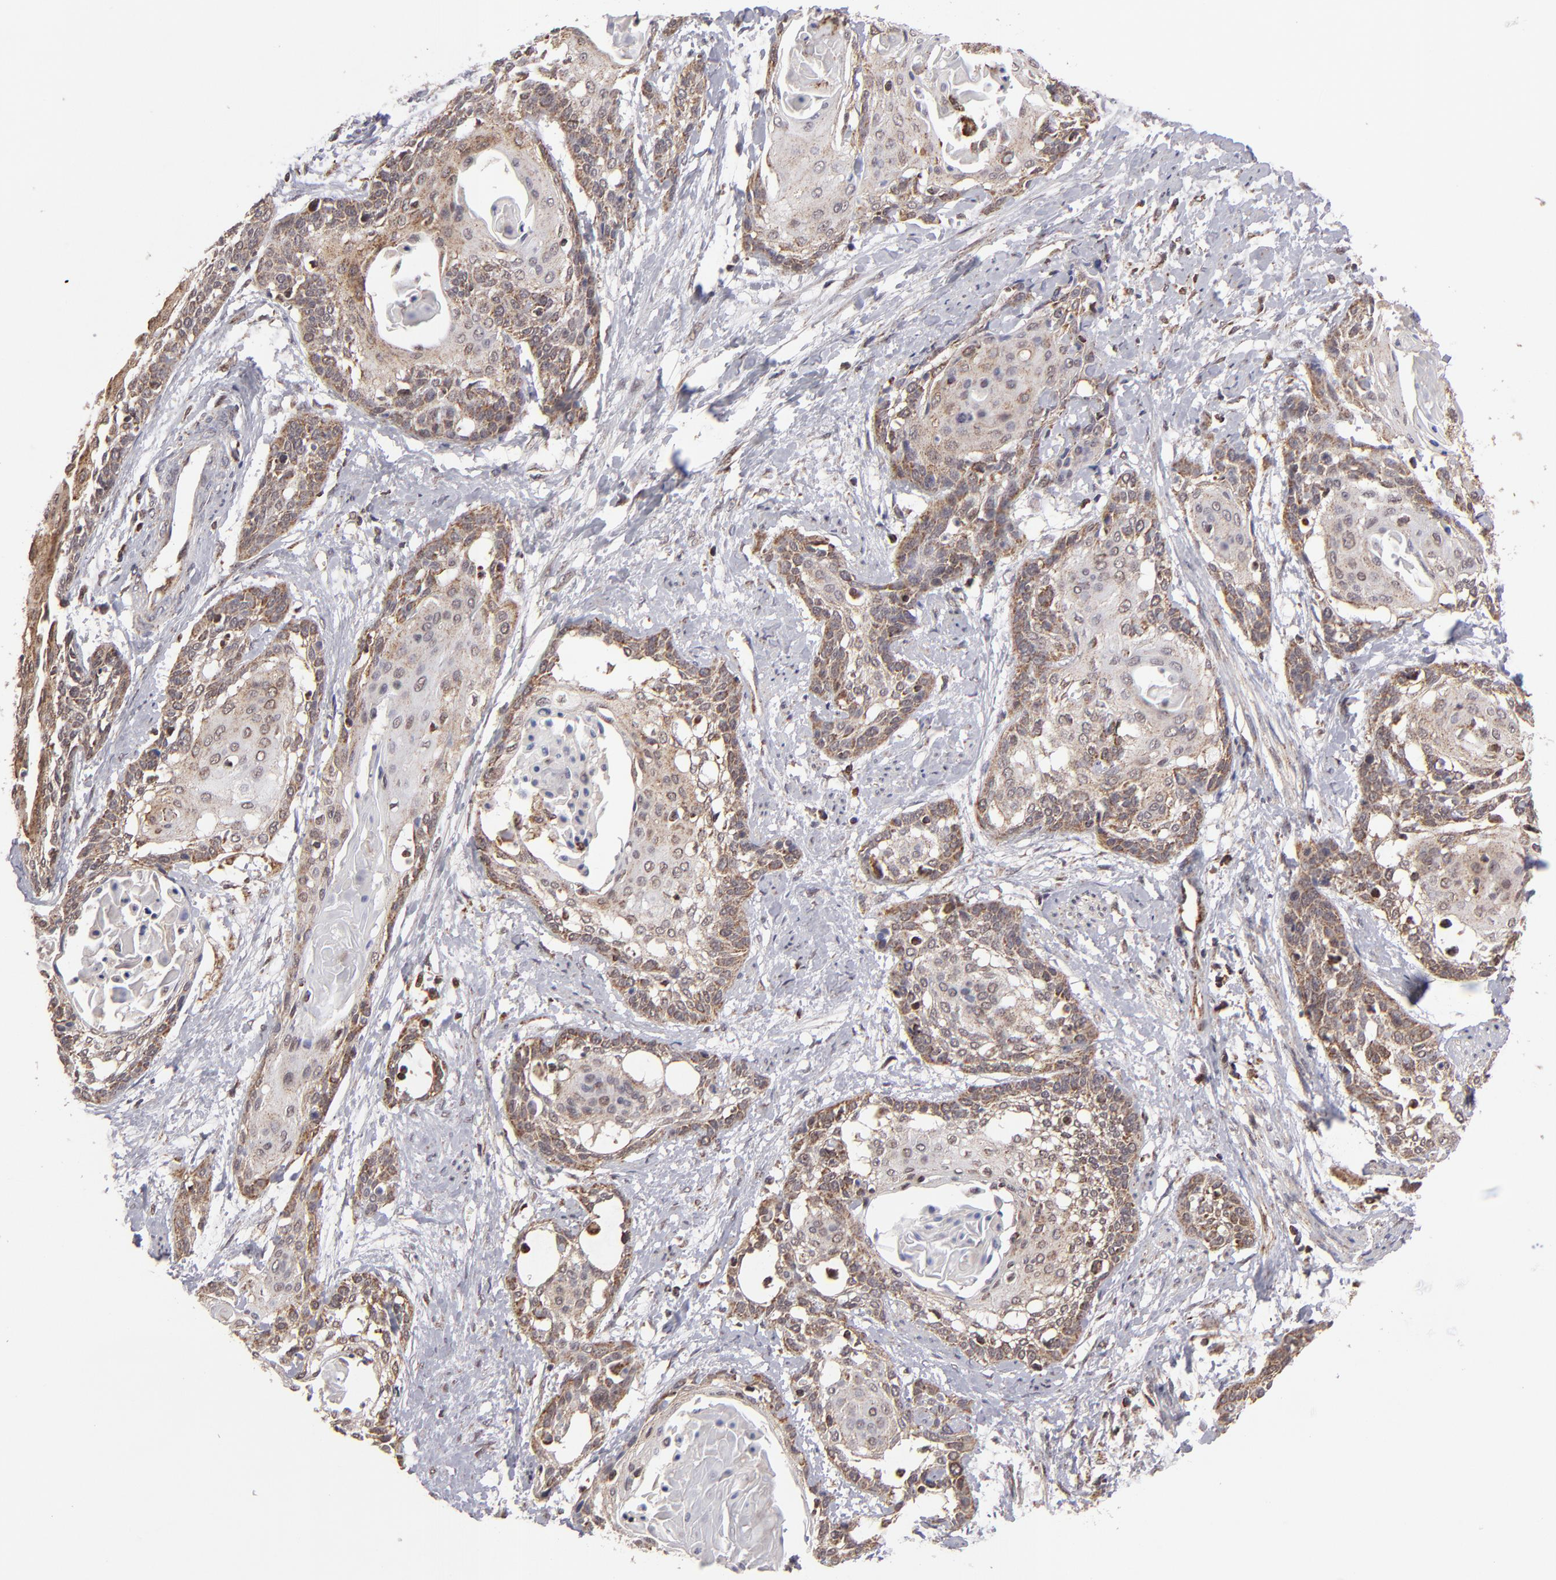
{"staining": {"intensity": "moderate", "quantity": "<25%", "location": "cytoplasmic/membranous"}, "tissue": "cervical cancer", "cell_type": "Tumor cells", "image_type": "cancer", "snomed": [{"axis": "morphology", "description": "Squamous cell carcinoma, NOS"}, {"axis": "topography", "description": "Cervix"}], "caption": "Immunohistochemical staining of cervical squamous cell carcinoma exhibits low levels of moderate cytoplasmic/membranous protein staining in about <25% of tumor cells.", "gene": "SLC15A1", "patient": {"sex": "female", "age": 57}}